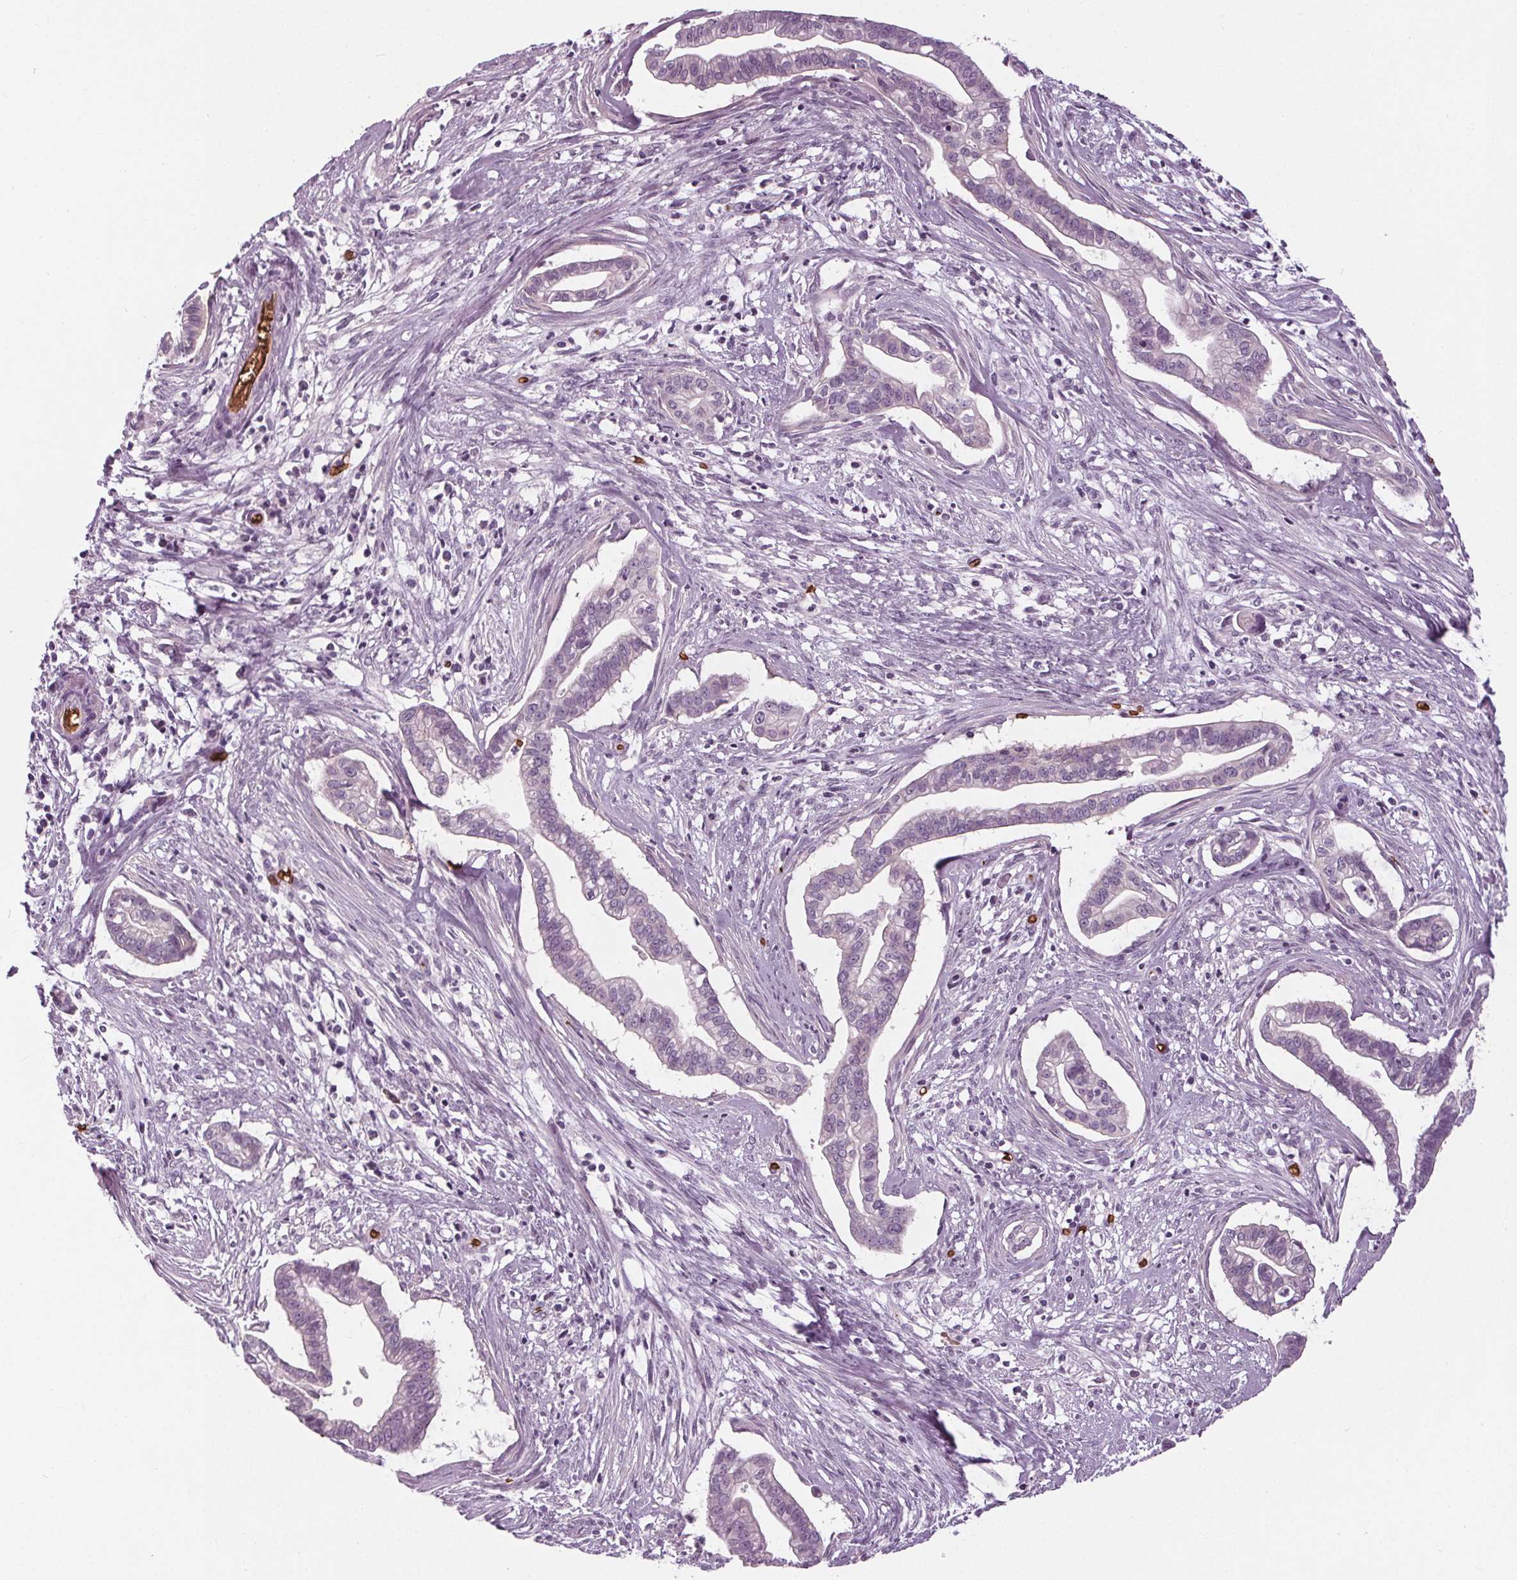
{"staining": {"intensity": "negative", "quantity": "none", "location": "none"}, "tissue": "cervical cancer", "cell_type": "Tumor cells", "image_type": "cancer", "snomed": [{"axis": "morphology", "description": "Adenocarcinoma, NOS"}, {"axis": "topography", "description": "Cervix"}], "caption": "This is a photomicrograph of immunohistochemistry (IHC) staining of cervical adenocarcinoma, which shows no expression in tumor cells.", "gene": "SLC4A1", "patient": {"sex": "female", "age": 62}}